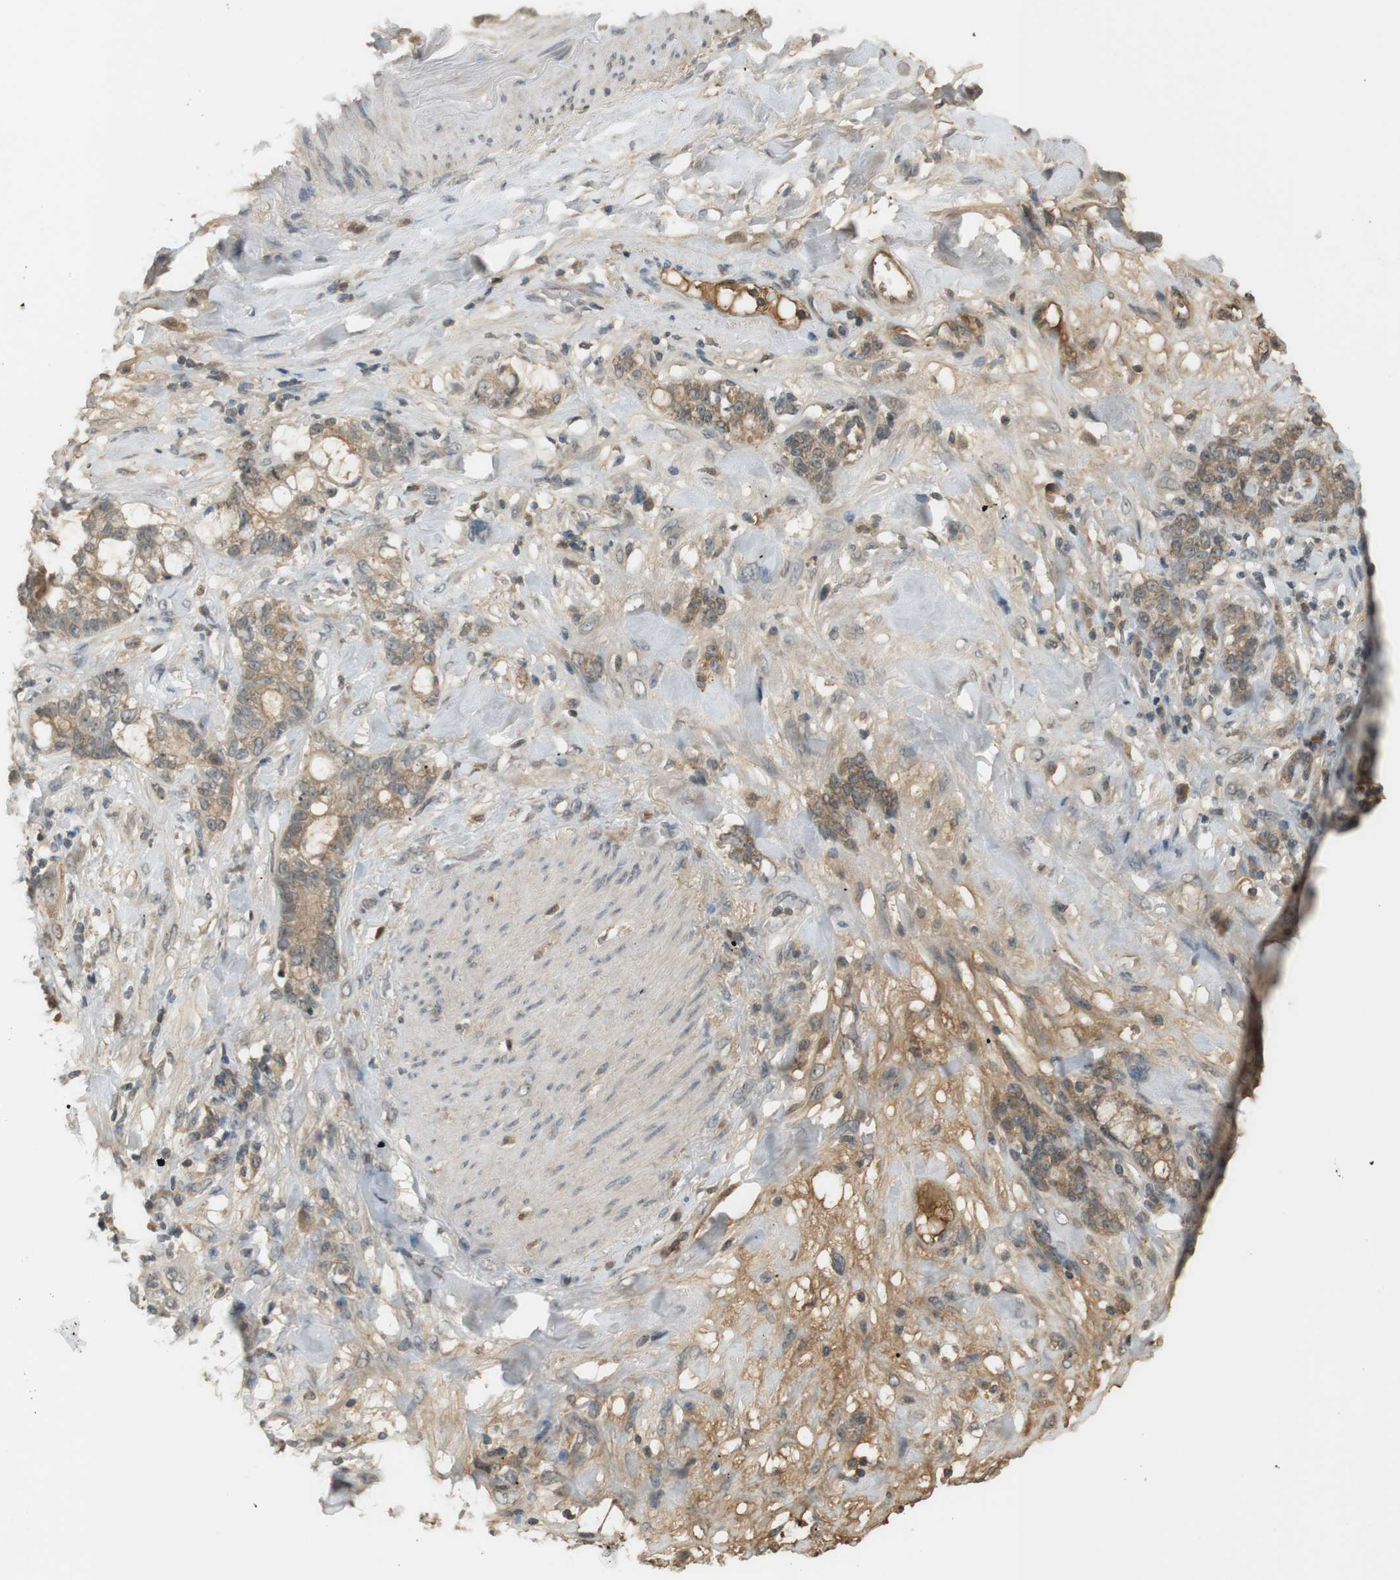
{"staining": {"intensity": "moderate", "quantity": ">75%", "location": "cytoplasmic/membranous"}, "tissue": "stomach cancer", "cell_type": "Tumor cells", "image_type": "cancer", "snomed": [{"axis": "morphology", "description": "Adenocarcinoma, NOS"}, {"axis": "topography", "description": "Stomach, lower"}], "caption": "Moderate cytoplasmic/membranous positivity for a protein is identified in approximately >75% of tumor cells of stomach cancer using IHC.", "gene": "SRR", "patient": {"sex": "male", "age": 88}}